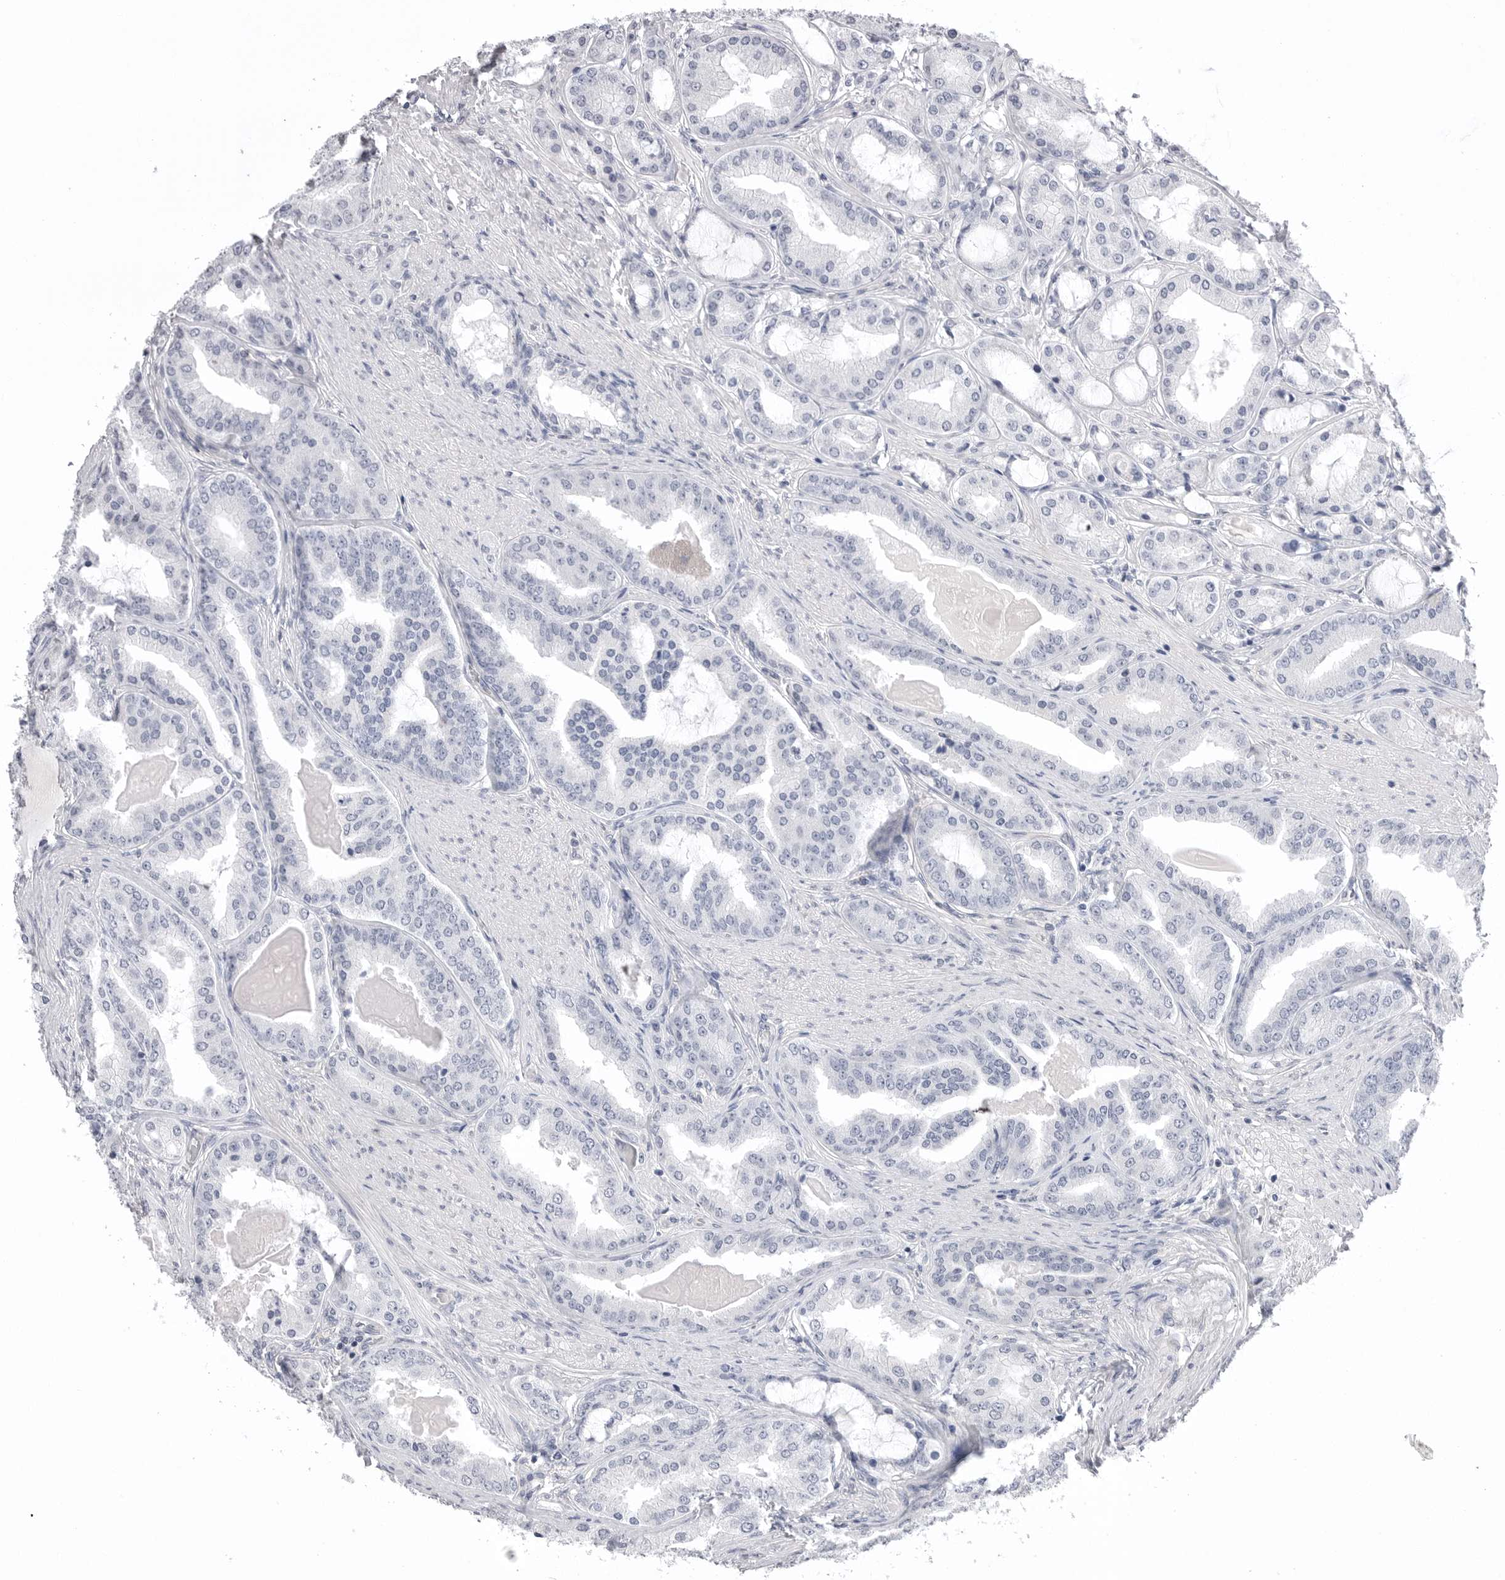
{"staining": {"intensity": "negative", "quantity": "none", "location": "none"}, "tissue": "prostate cancer", "cell_type": "Tumor cells", "image_type": "cancer", "snomed": [{"axis": "morphology", "description": "Adenocarcinoma, High grade"}, {"axis": "topography", "description": "Prostate"}], "caption": "Immunohistochemistry image of neoplastic tissue: high-grade adenocarcinoma (prostate) stained with DAB (3,3'-diaminobenzidine) reveals no significant protein positivity in tumor cells.", "gene": "DLGAP3", "patient": {"sex": "male", "age": 60}}